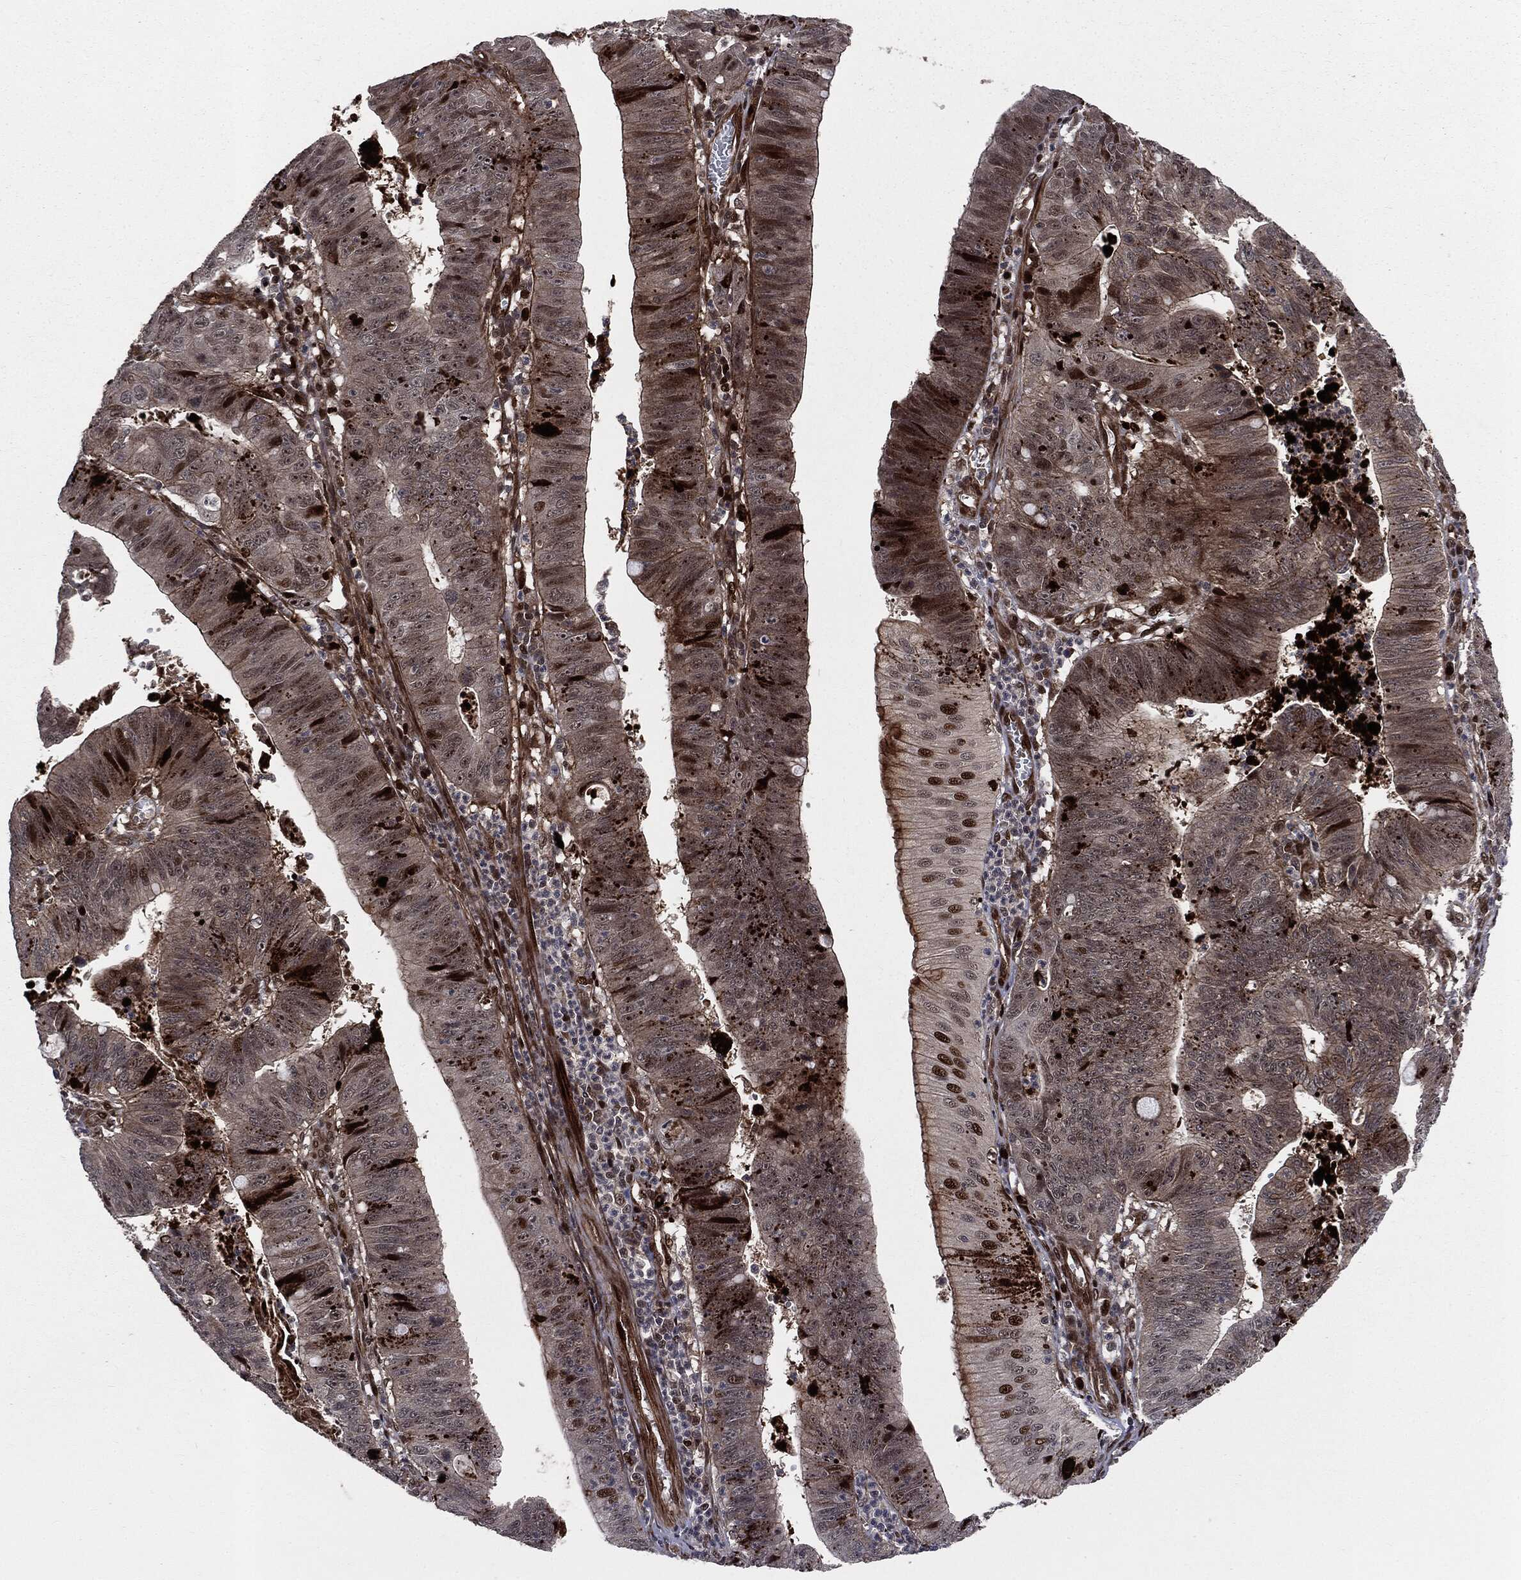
{"staining": {"intensity": "strong", "quantity": "<25%", "location": "nuclear"}, "tissue": "stomach cancer", "cell_type": "Tumor cells", "image_type": "cancer", "snomed": [{"axis": "morphology", "description": "Adenocarcinoma, NOS"}, {"axis": "topography", "description": "Stomach"}], "caption": "Stomach cancer stained with a protein marker reveals strong staining in tumor cells.", "gene": "SMAD4", "patient": {"sex": "male", "age": 59}}